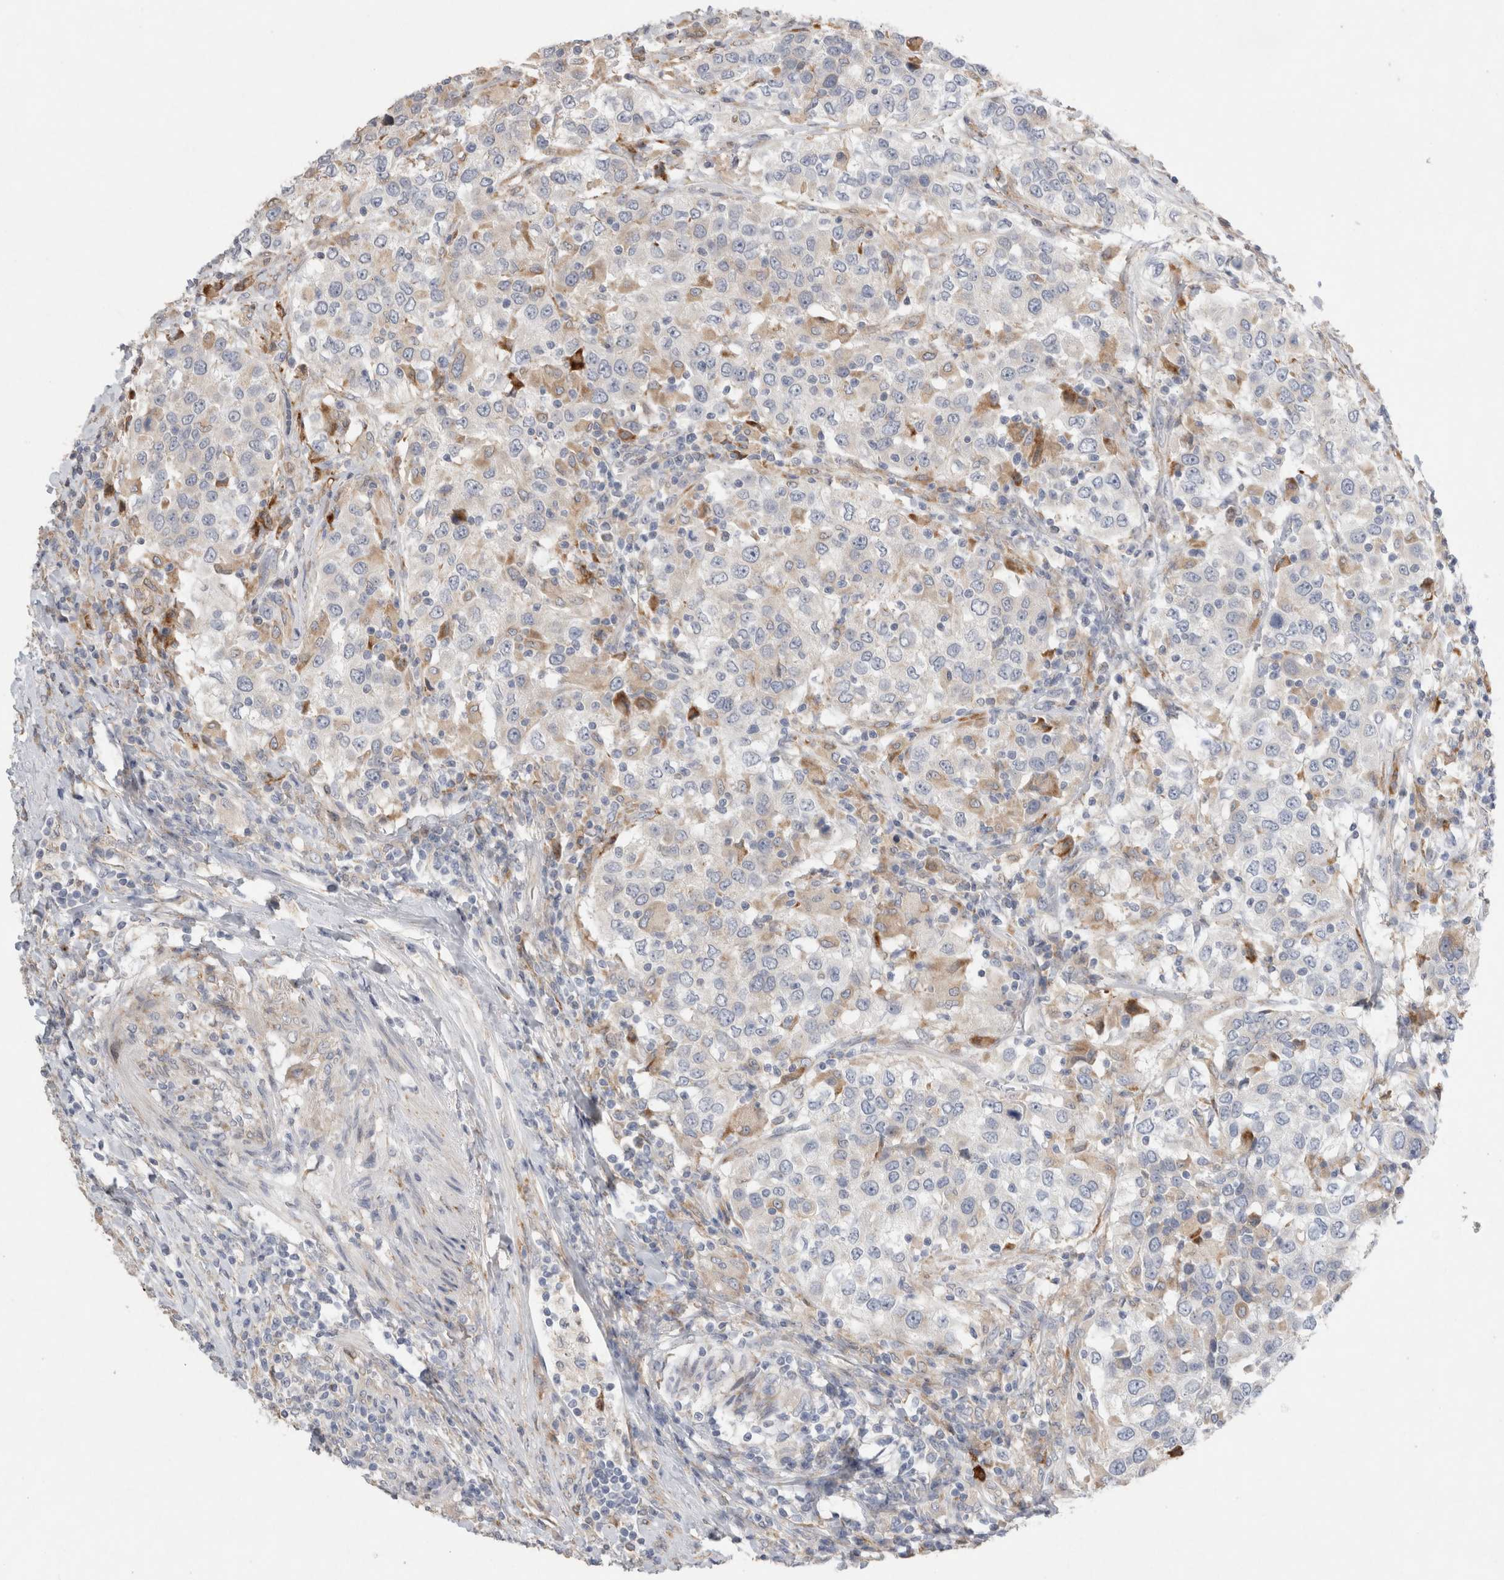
{"staining": {"intensity": "weak", "quantity": "<25%", "location": "cytoplasmic/membranous"}, "tissue": "urothelial cancer", "cell_type": "Tumor cells", "image_type": "cancer", "snomed": [{"axis": "morphology", "description": "Urothelial carcinoma, High grade"}, {"axis": "topography", "description": "Urinary bladder"}], "caption": "Immunohistochemistry histopathology image of human urothelial carcinoma (high-grade) stained for a protein (brown), which demonstrates no expression in tumor cells.", "gene": "TRMT9B", "patient": {"sex": "female", "age": 80}}